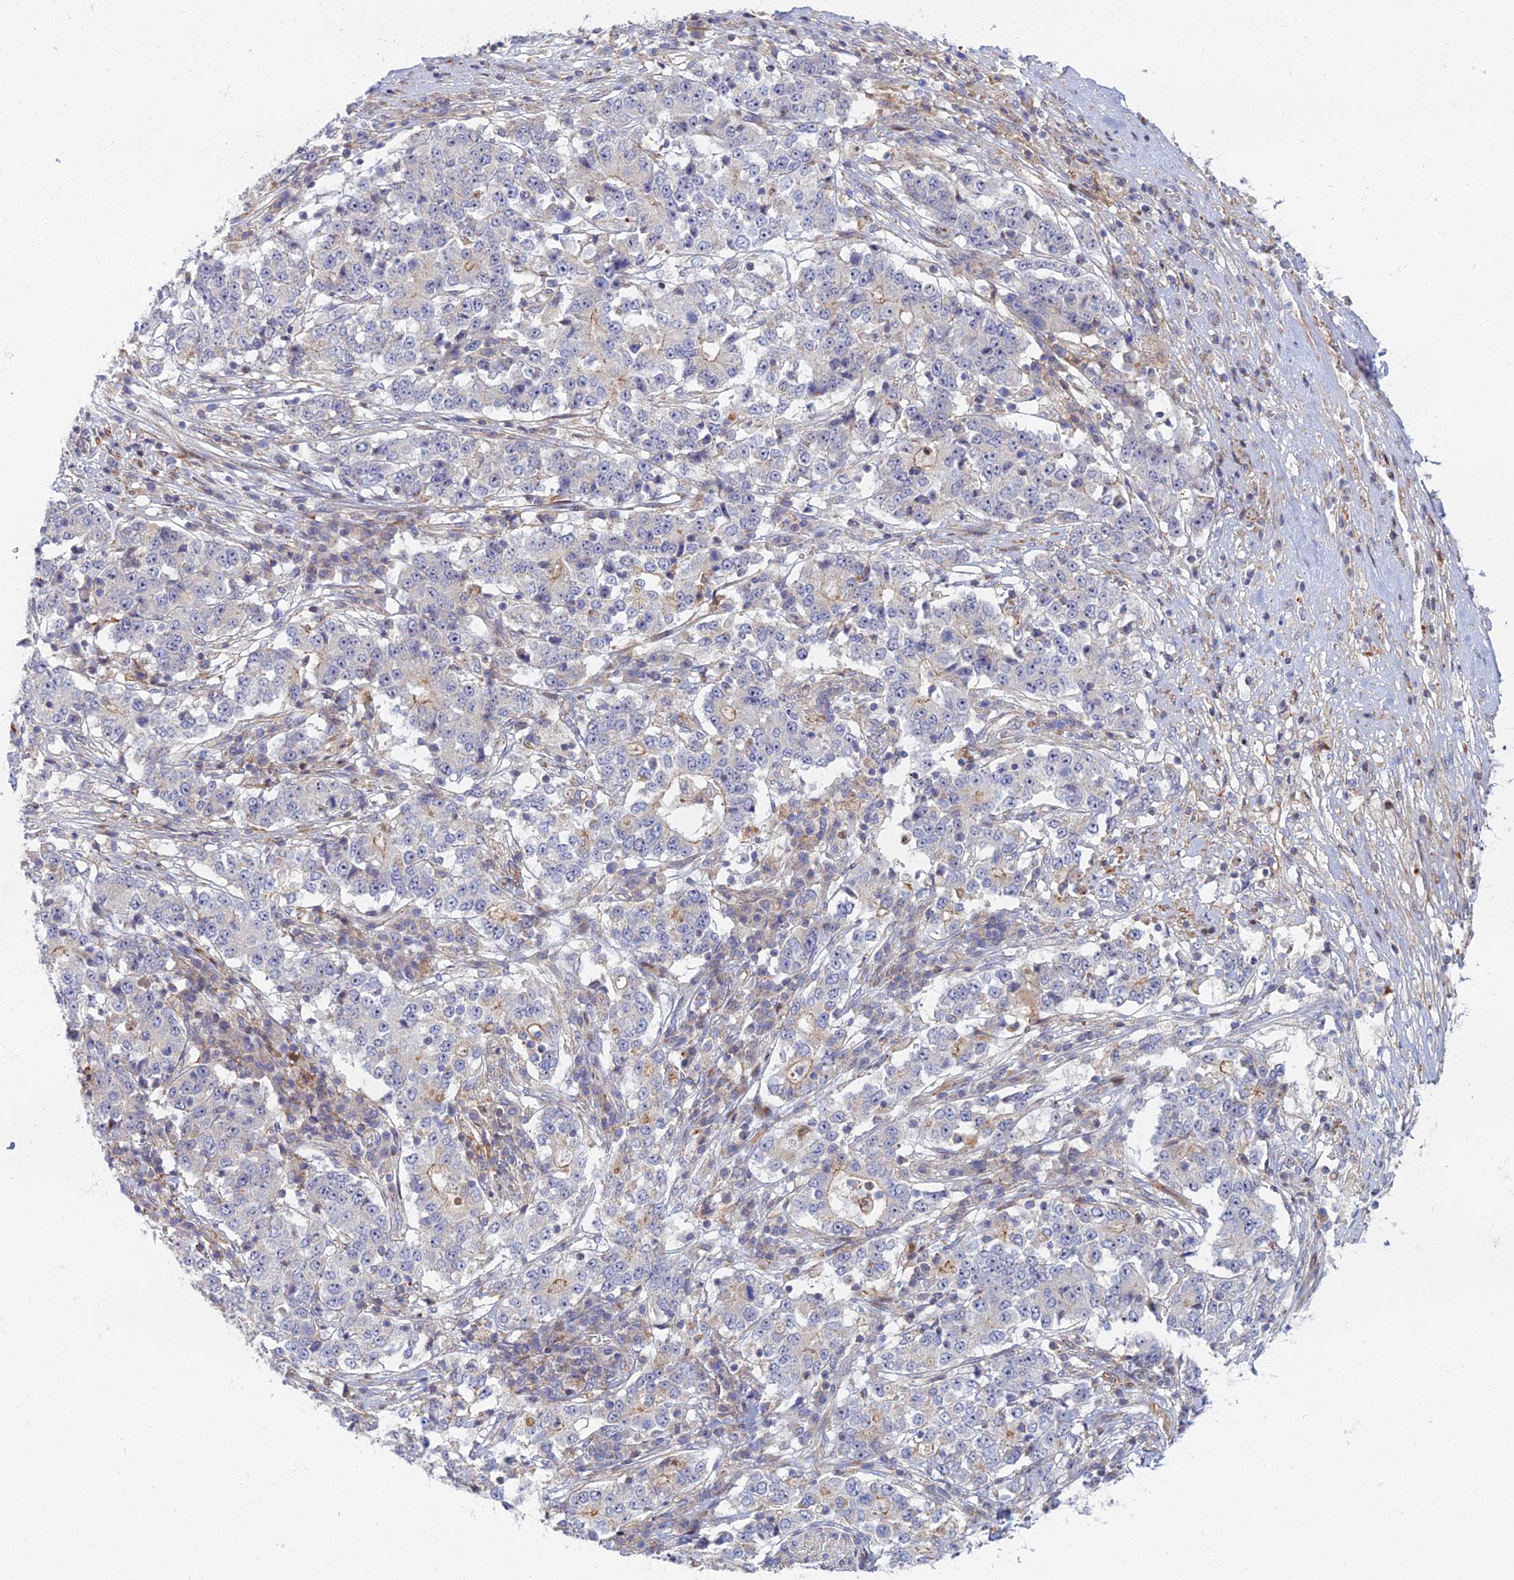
{"staining": {"intensity": "negative", "quantity": "none", "location": "none"}, "tissue": "stomach cancer", "cell_type": "Tumor cells", "image_type": "cancer", "snomed": [{"axis": "morphology", "description": "Adenocarcinoma, NOS"}, {"axis": "topography", "description": "Stomach"}], "caption": "The photomicrograph shows no significant positivity in tumor cells of stomach adenocarcinoma. (DAB IHC with hematoxylin counter stain).", "gene": "C15orf40", "patient": {"sex": "male", "age": 59}}